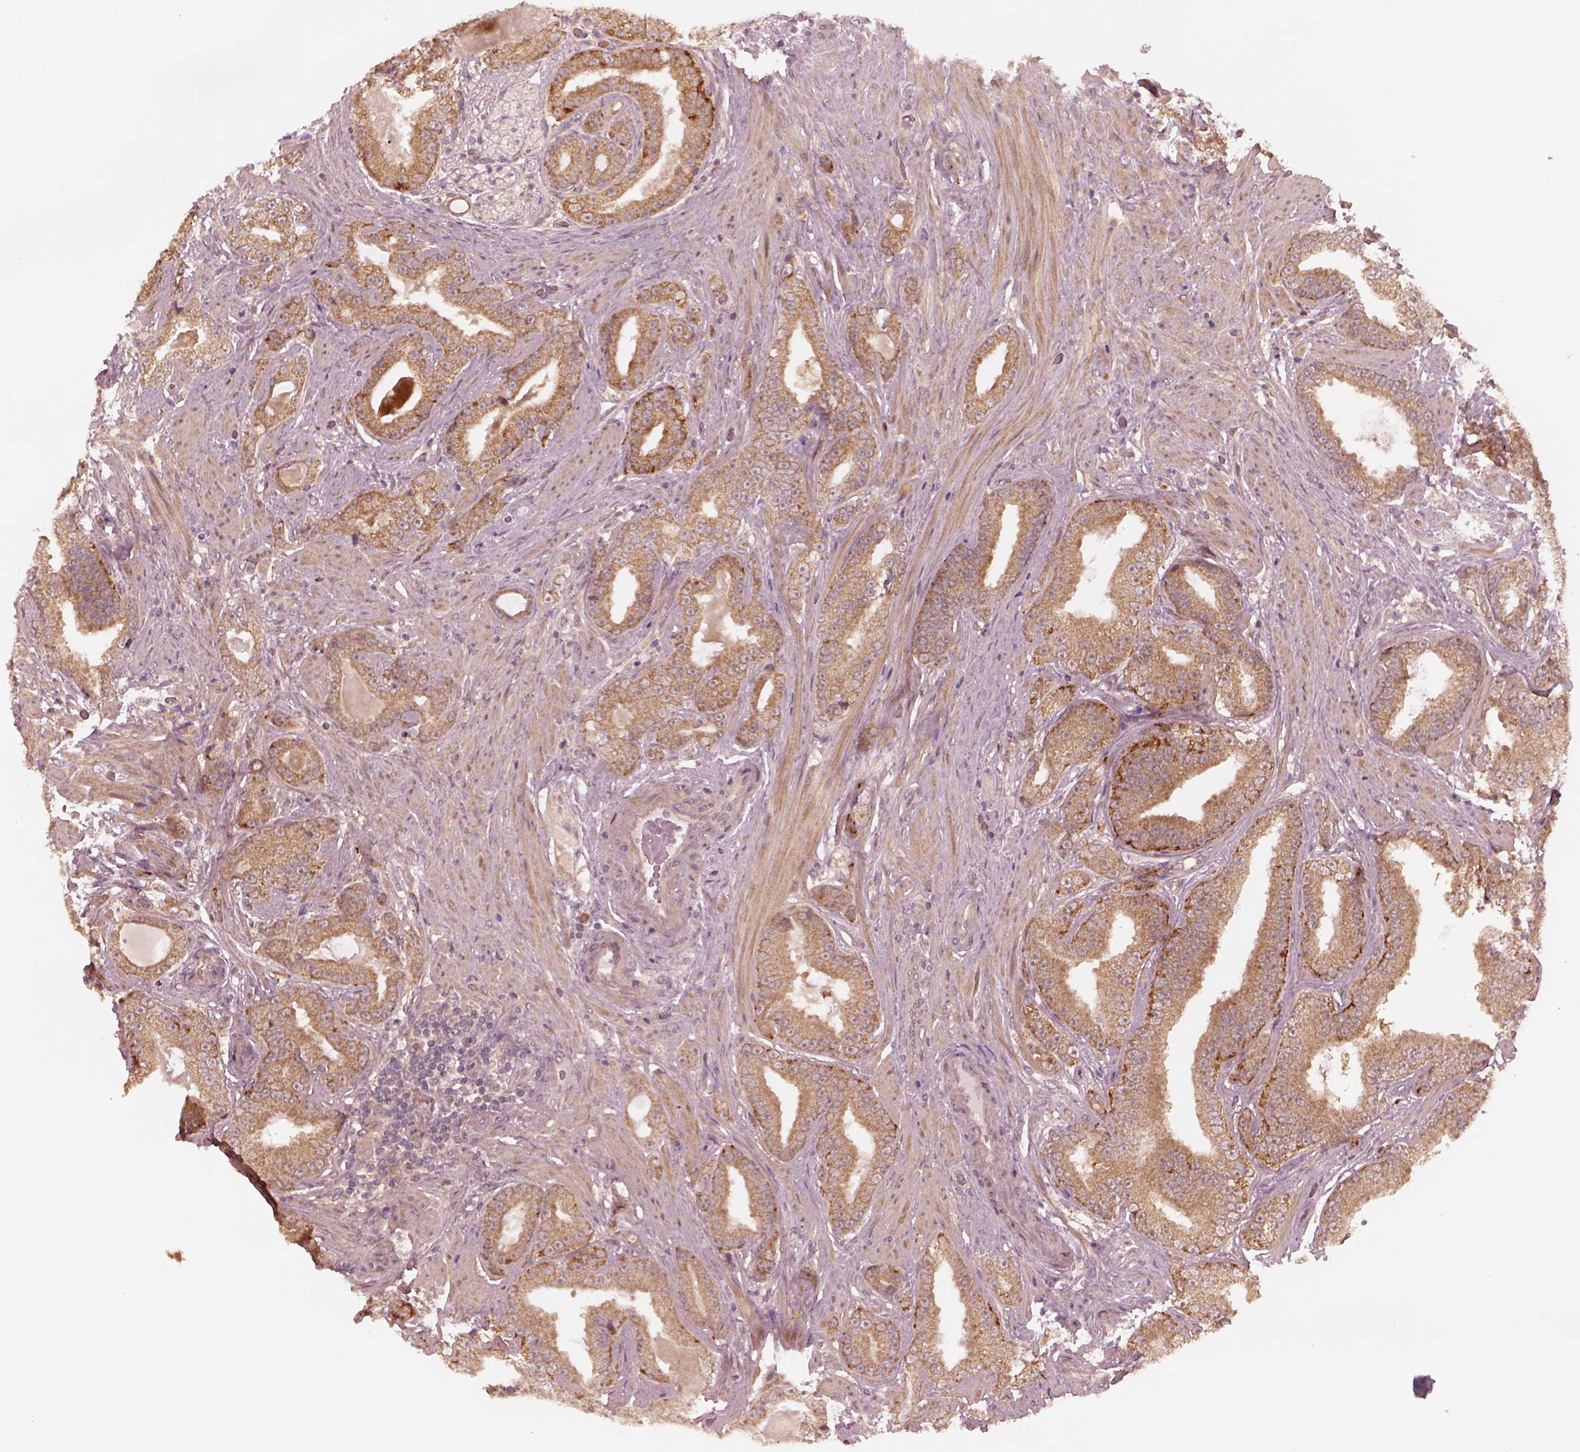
{"staining": {"intensity": "moderate", "quantity": "<25%", "location": "cytoplasmic/membranous"}, "tissue": "prostate cancer", "cell_type": "Tumor cells", "image_type": "cancer", "snomed": [{"axis": "morphology", "description": "Adenocarcinoma, Low grade"}, {"axis": "topography", "description": "Prostate"}], "caption": "Tumor cells demonstrate low levels of moderate cytoplasmic/membranous positivity in approximately <25% of cells in human prostate cancer (adenocarcinoma (low-grade)). (Brightfield microscopy of DAB IHC at high magnification).", "gene": "FAF2", "patient": {"sex": "male", "age": 60}}